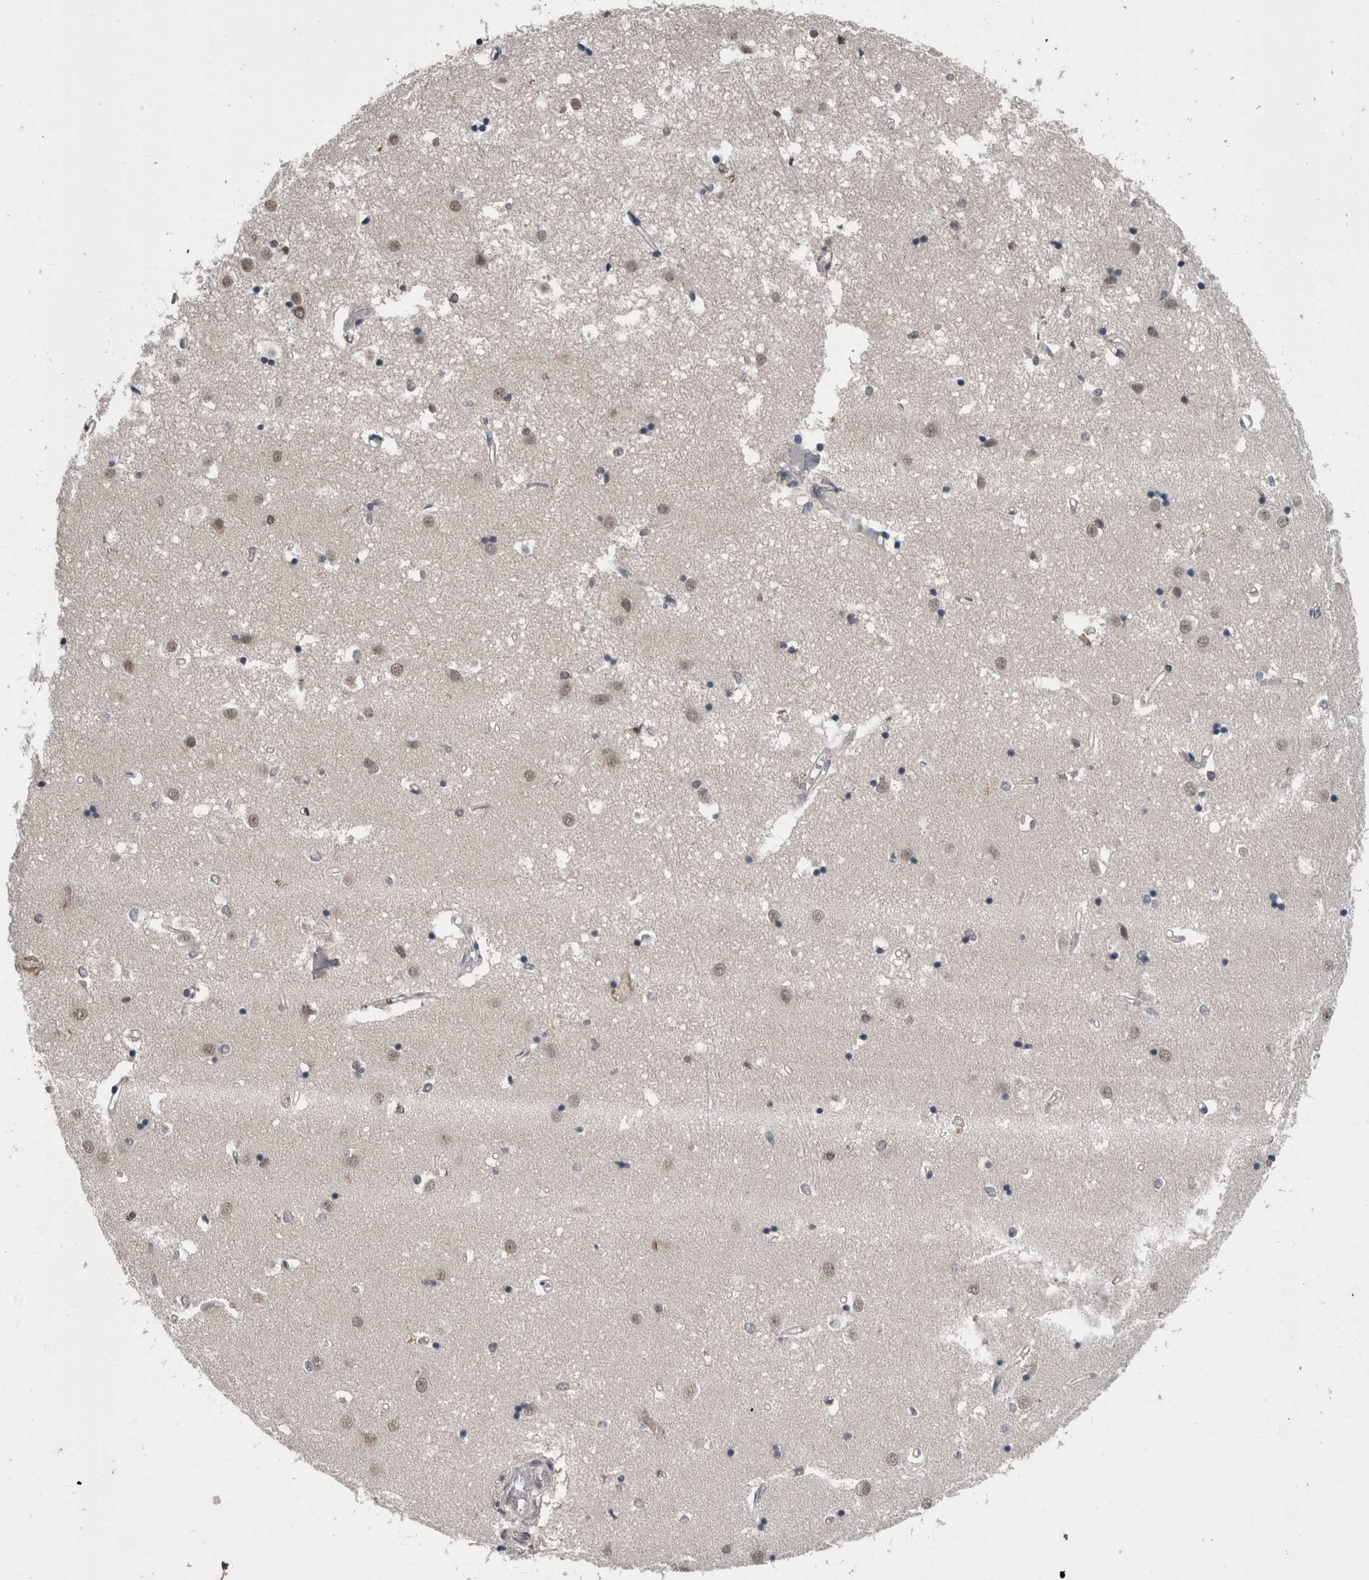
{"staining": {"intensity": "weak", "quantity": "<25%", "location": "nuclear"}, "tissue": "caudate", "cell_type": "Glial cells", "image_type": "normal", "snomed": [{"axis": "morphology", "description": "Normal tissue, NOS"}, {"axis": "topography", "description": "Lateral ventricle wall"}], "caption": "IHC of unremarkable caudate displays no positivity in glial cells.", "gene": "MAFF", "patient": {"sex": "male", "age": 45}}